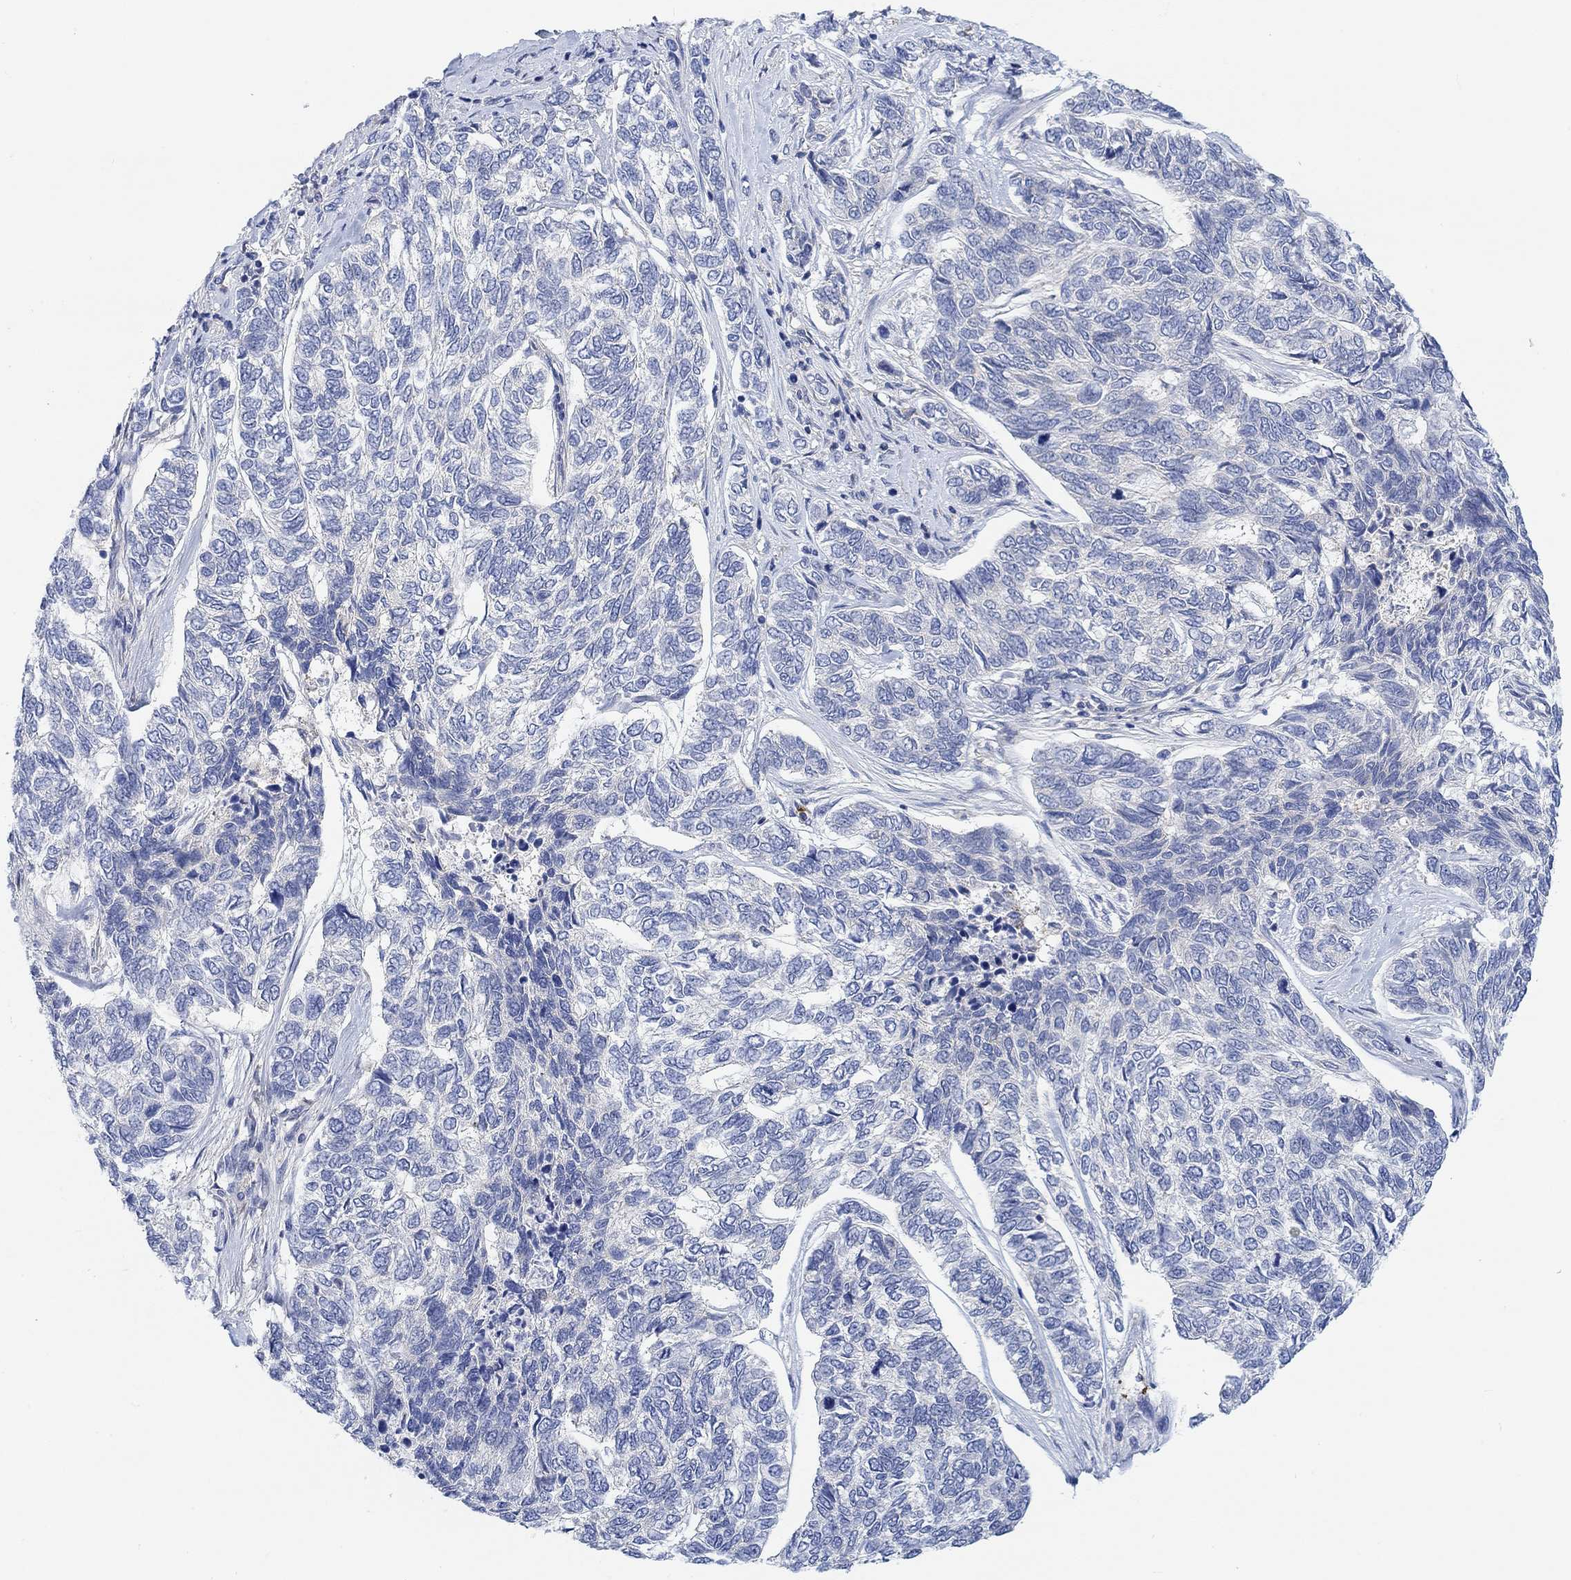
{"staining": {"intensity": "negative", "quantity": "none", "location": "none"}, "tissue": "skin cancer", "cell_type": "Tumor cells", "image_type": "cancer", "snomed": [{"axis": "morphology", "description": "Basal cell carcinoma"}, {"axis": "topography", "description": "Skin"}], "caption": "This is an IHC image of basal cell carcinoma (skin). There is no staining in tumor cells.", "gene": "PMFBP1", "patient": {"sex": "female", "age": 65}}